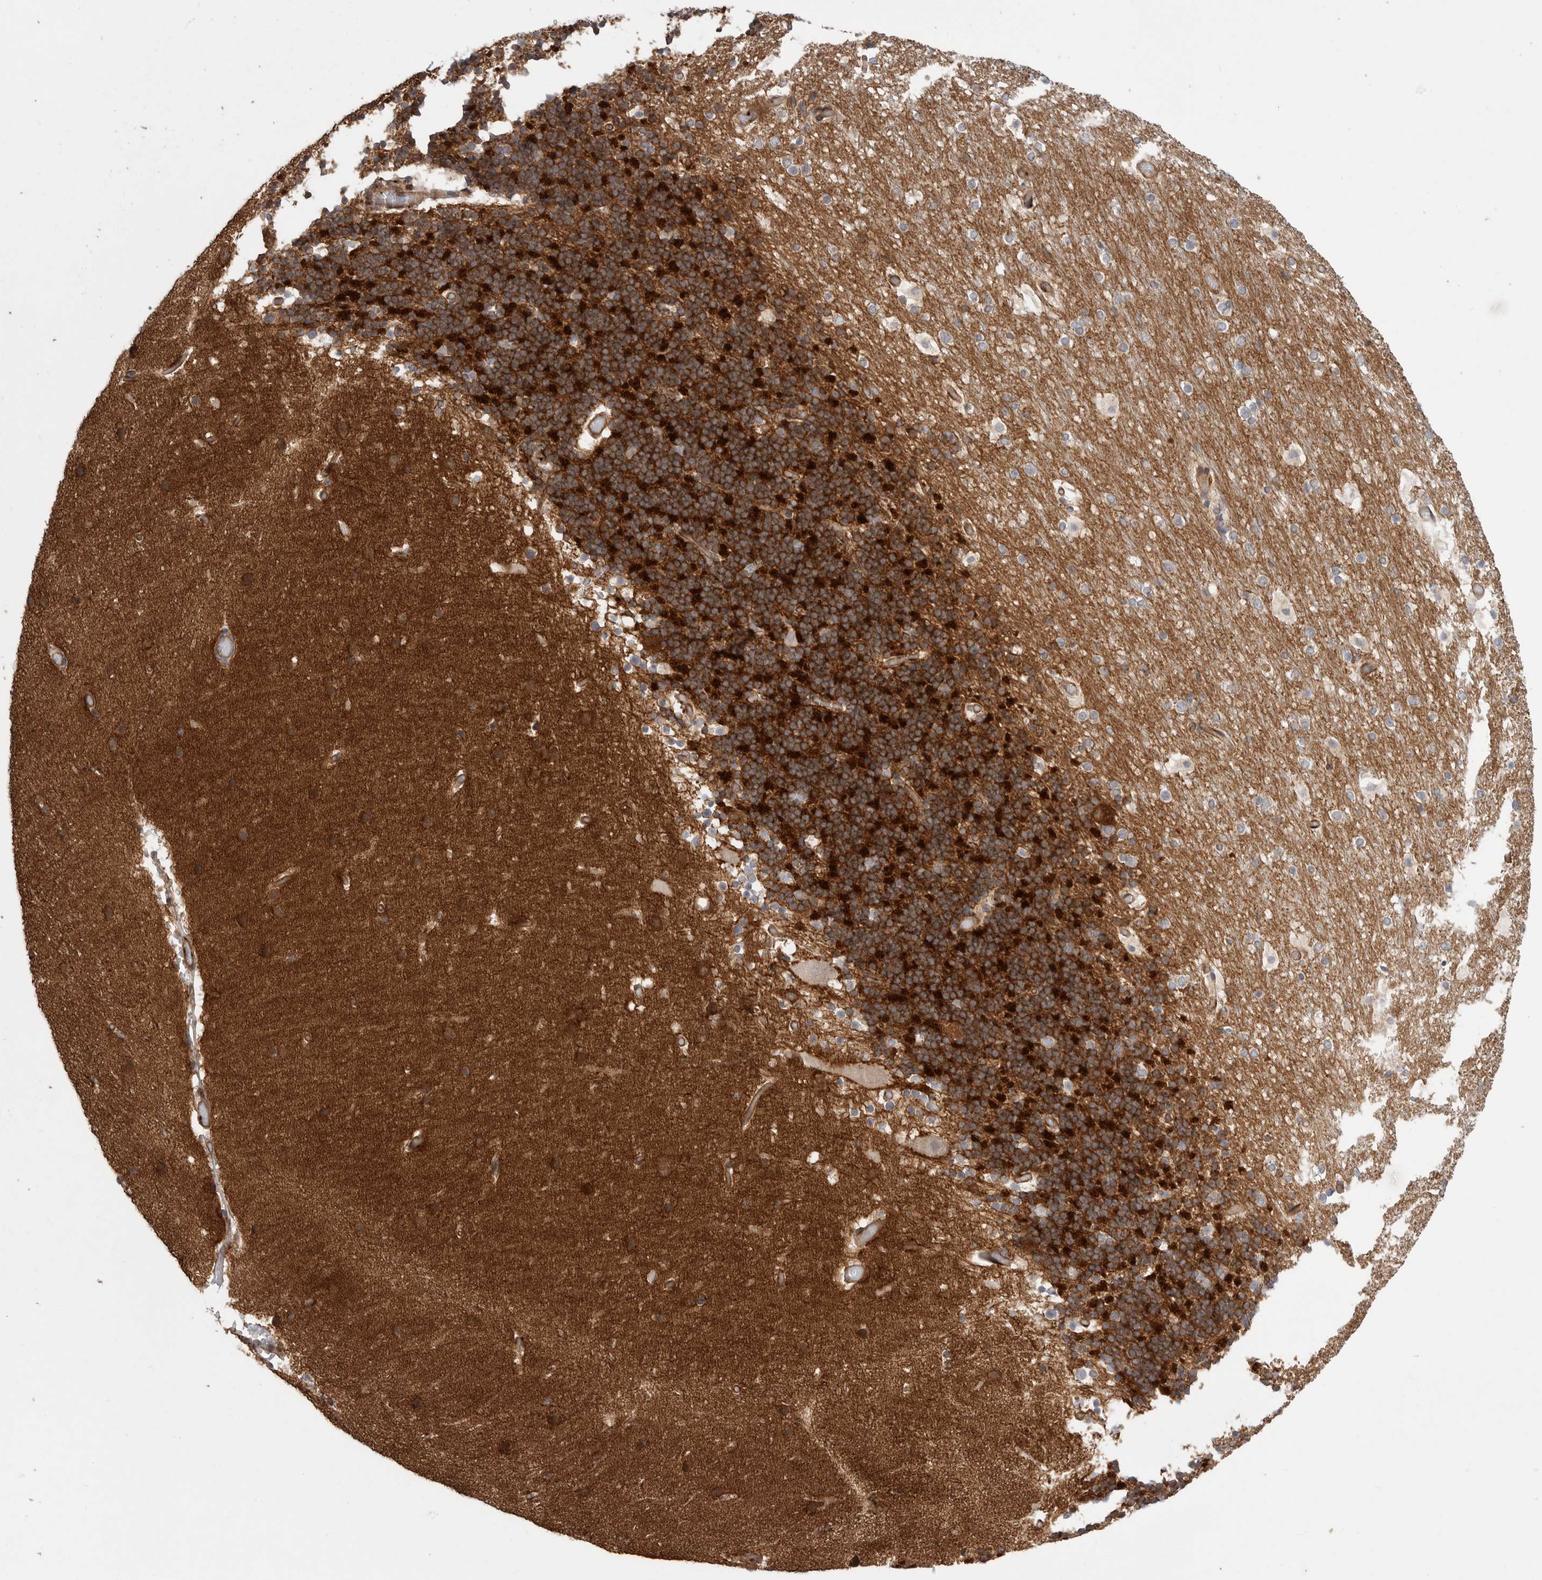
{"staining": {"intensity": "strong", "quantity": "25%-75%", "location": "cytoplasmic/membranous"}, "tissue": "cerebellum", "cell_type": "Cells in granular layer", "image_type": "normal", "snomed": [{"axis": "morphology", "description": "Normal tissue, NOS"}, {"axis": "topography", "description": "Cerebellum"}], "caption": "Immunohistochemical staining of benign human cerebellum exhibits 25%-75% levels of strong cytoplasmic/membranous protein expression in about 25%-75% of cells in granular layer. (DAB (3,3'-diaminobenzidine) IHC, brown staining for protein, blue staining for nuclei).", "gene": "PRKCH", "patient": {"sex": "male", "age": 57}}